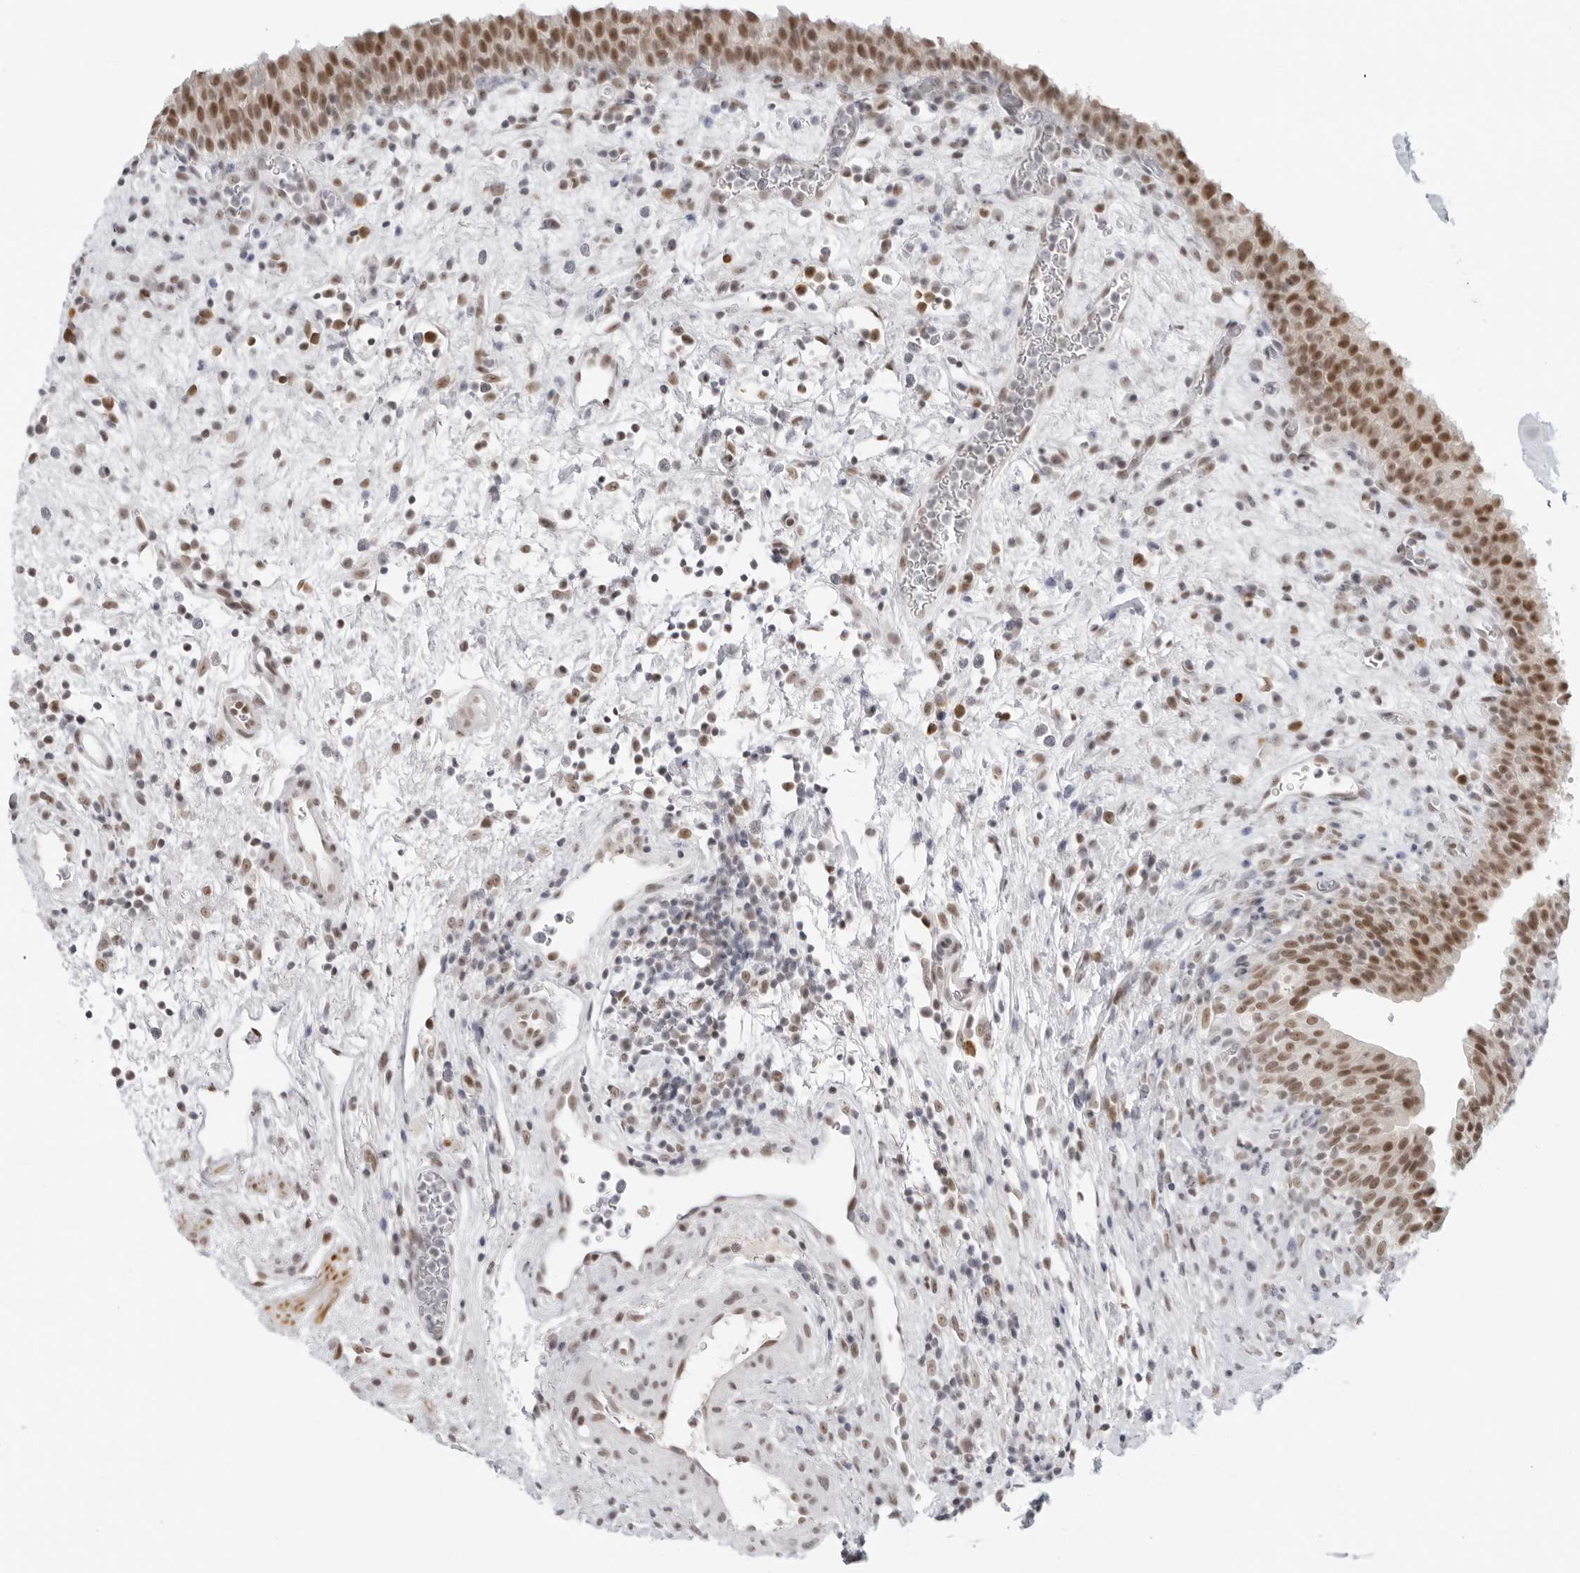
{"staining": {"intensity": "moderate", "quantity": ">75%", "location": "nuclear"}, "tissue": "urinary bladder", "cell_type": "Urothelial cells", "image_type": "normal", "snomed": [{"axis": "morphology", "description": "Normal tissue, NOS"}, {"axis": "morphology", "description": "Inflammation, NOS"}, {"axis": "topography", "description": "Urinary bladder"}], "caption": "Immunohistochemical staining of unremarkable urinary bladder demonstrates >75% levels of moderate nuclear protein staining in approximately >75% of urothelial cells.", "gene": "FOXK2", "patient": {"sex": "female", "age": 75}}